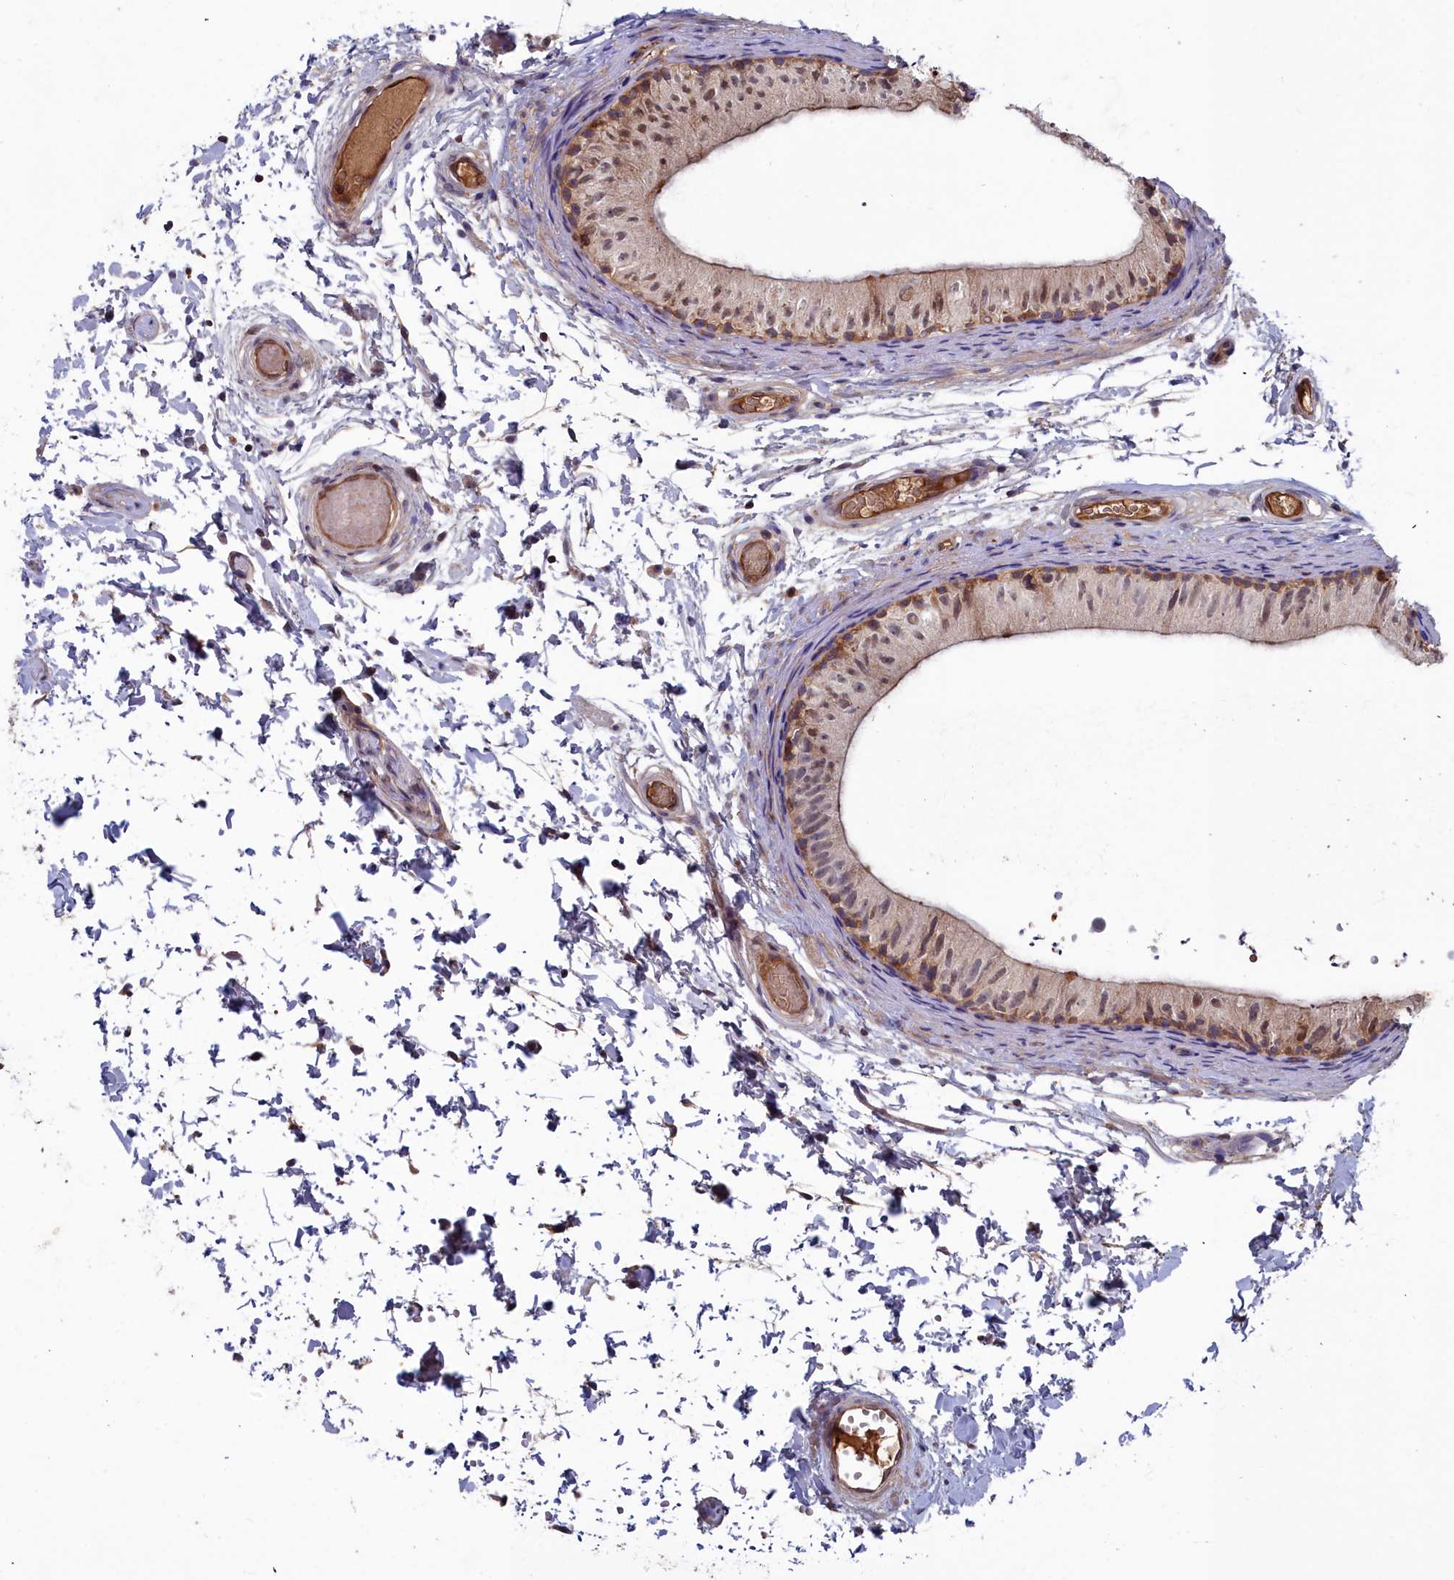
{"staining": {"intensity": "moderate", "quantity": ">75%", "location": "cytoplasmic/membranous"}, "tissue": "epididymis", "cell_type": "Glandular cells", "image_type": "normal", "snomed": [{"axis": "morphology", "description": "Normal tissue, NOS"}, {"axis": "topography", "description": "Epididymis"}], "caption": "Moderate cytoplasmic/membranous positivity is identified in about >75% of glandular cells in unremarkable epididymis. (DAB (3,3'-diaminobenzidine) IHC, brown staining for protein, blue staining for nuclei).", "gene": "GFRA2", "patient": {"sex": "male", "age": 50}}